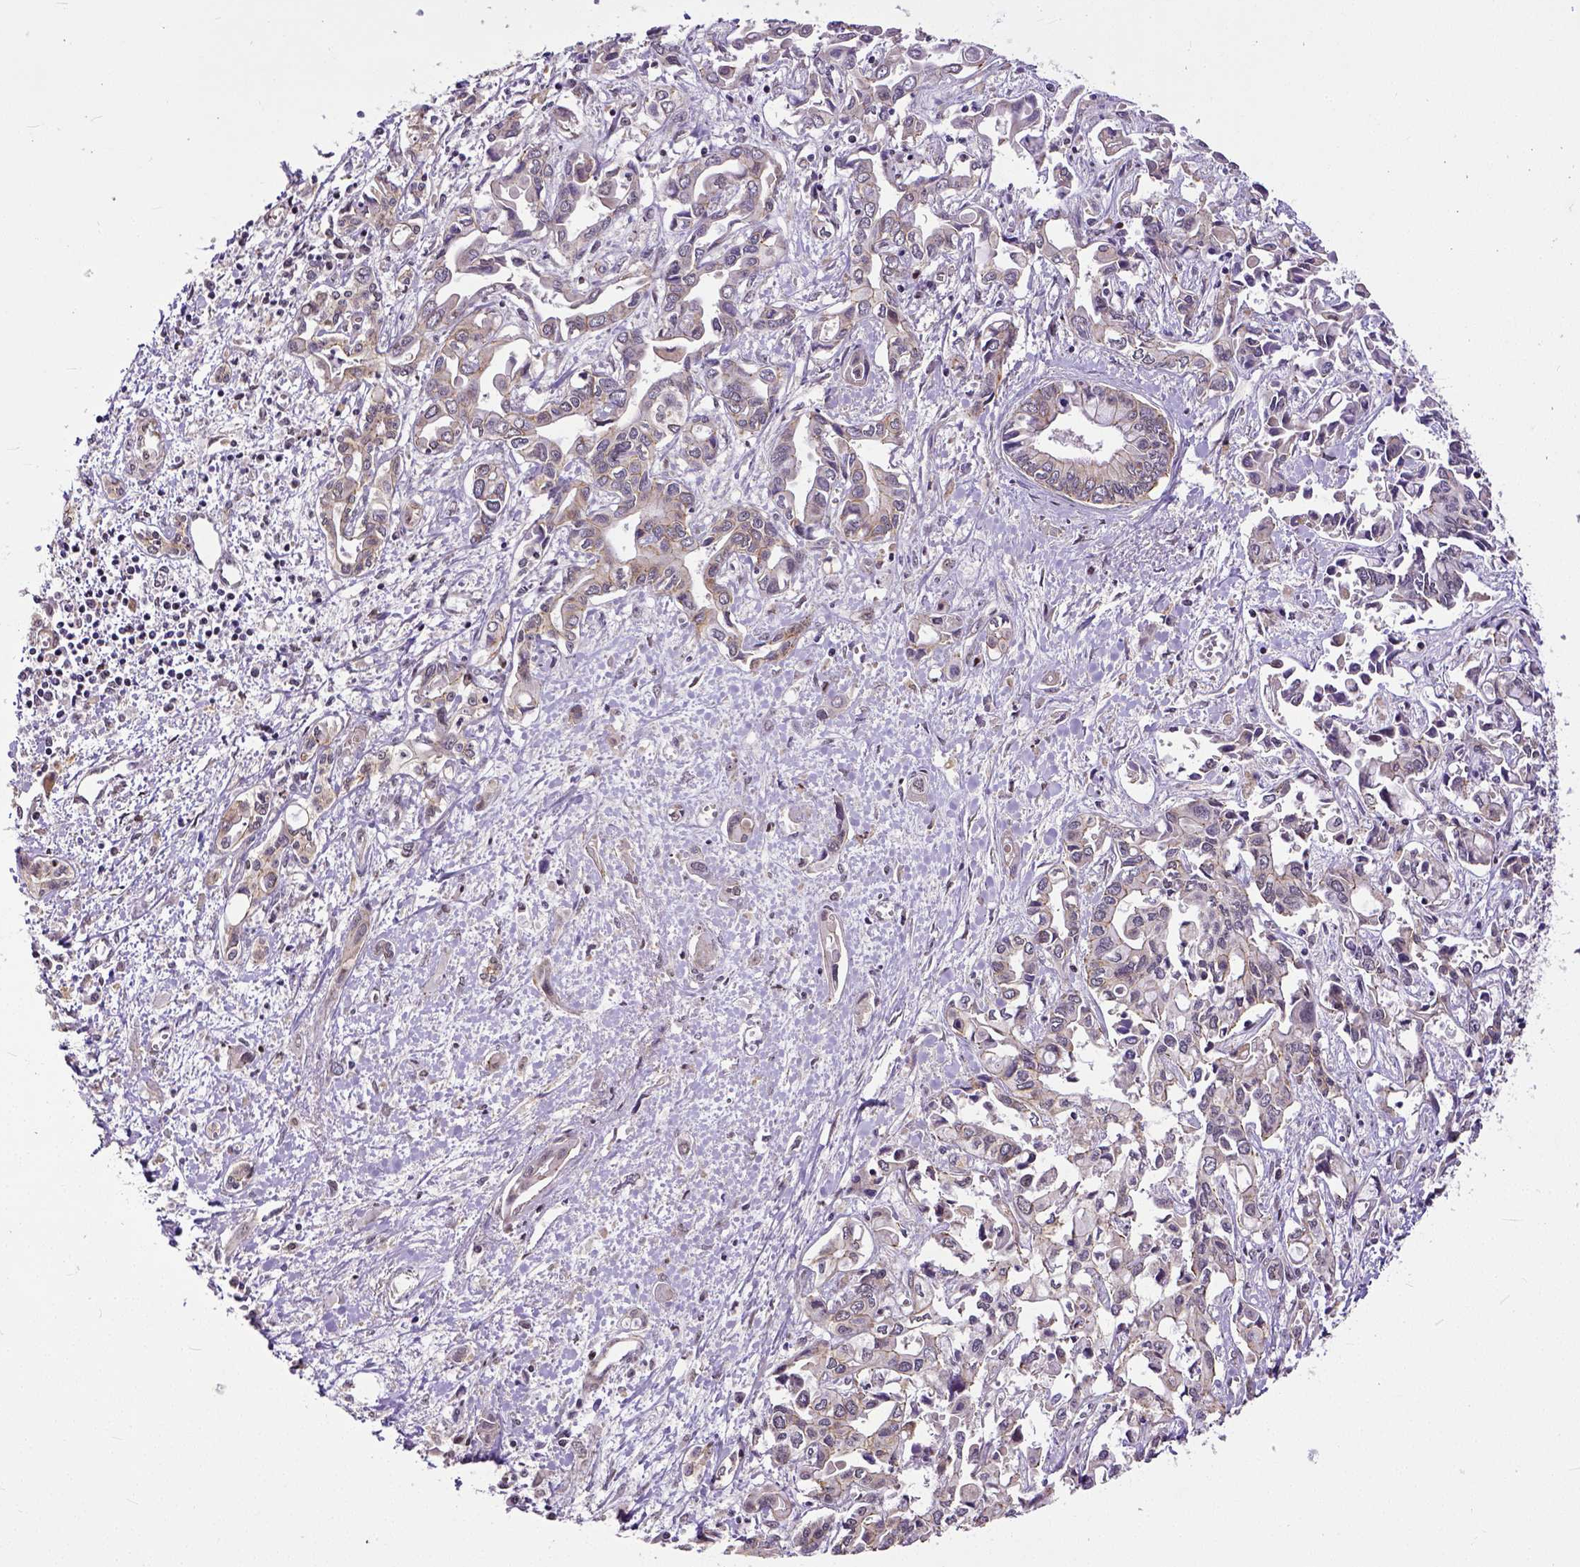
{"staining": {"intensity": "weak", "quantity": "25%-75%", "location": "cytoplasmic/membranous"}, "tissue": "liver cancer", "cell_type": "Tumor cells", "image_type": "cancer", "snomed": [{"axis": "morphology", "description": "Cholangiocarcinoma"}, {"axis": "topography", "description": "Liver"}], "caption": "Human liver cancer (cholangiocarcinoma) stained with a brown dye displays weak cytoplasmic/membranous positive positivity in approximately 25%-75% of tumor cells.", "gene": "DICER1", "patient": {"sex": "female", "age": 64}}